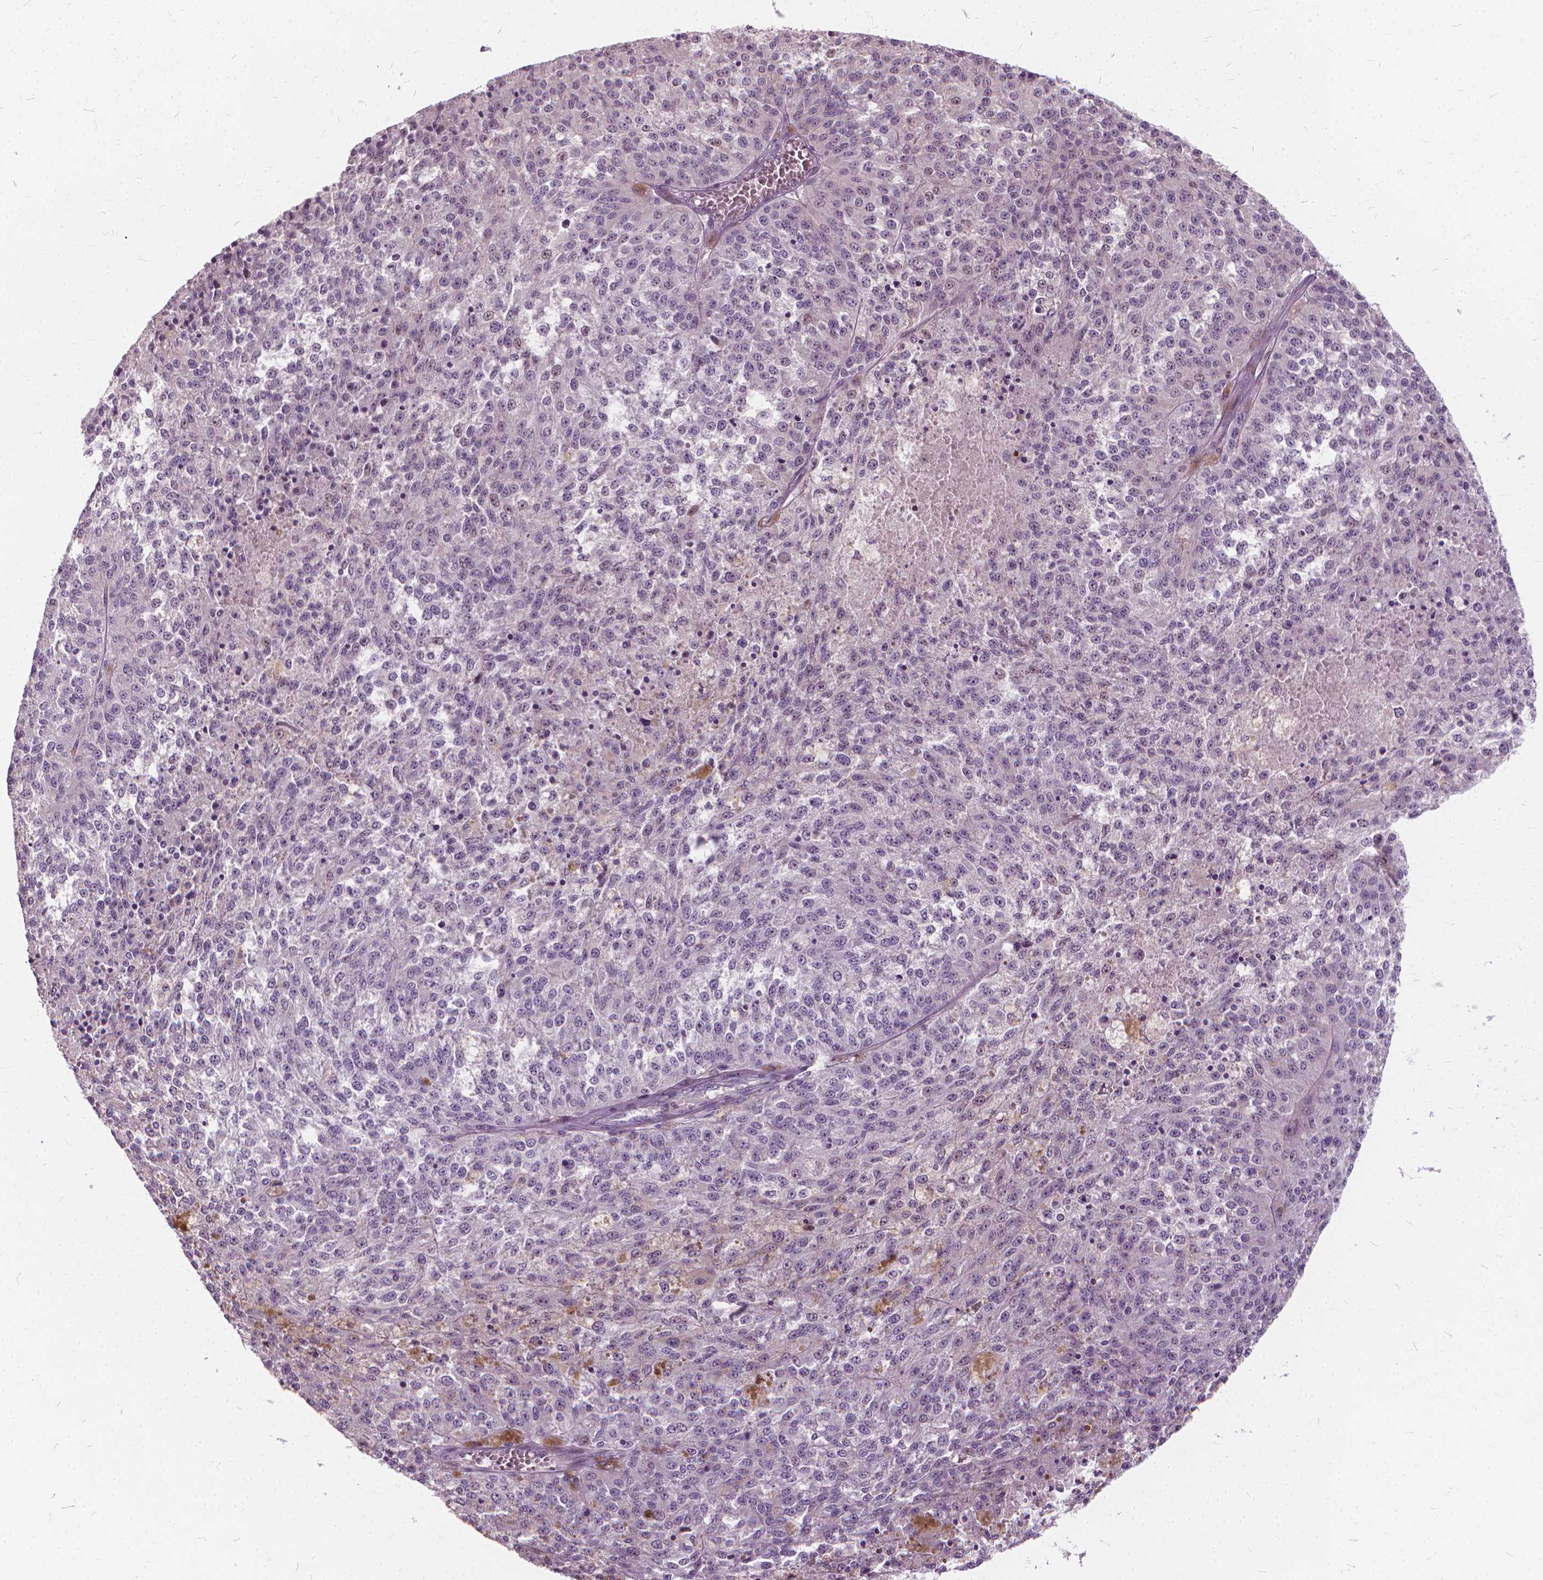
{"staining": {"intensity": "negative", "quantity": "none", "location": "none"}, "tissue": "melanoma", "cell_type": "Tumor cells", "image_type": "cancer", "snomed": [{"axis": "morphology", "description": "Malignant melanoma, Metastatic site"}, {"axis": "topography", "description": "Lymph node"}], "caption": "This is an IHC image of human malignant melanoma (metastatic site). There is no positivity in tumor cells.", "gene": "STAT5B", "patient": {"sex": "female", "age": 64}}